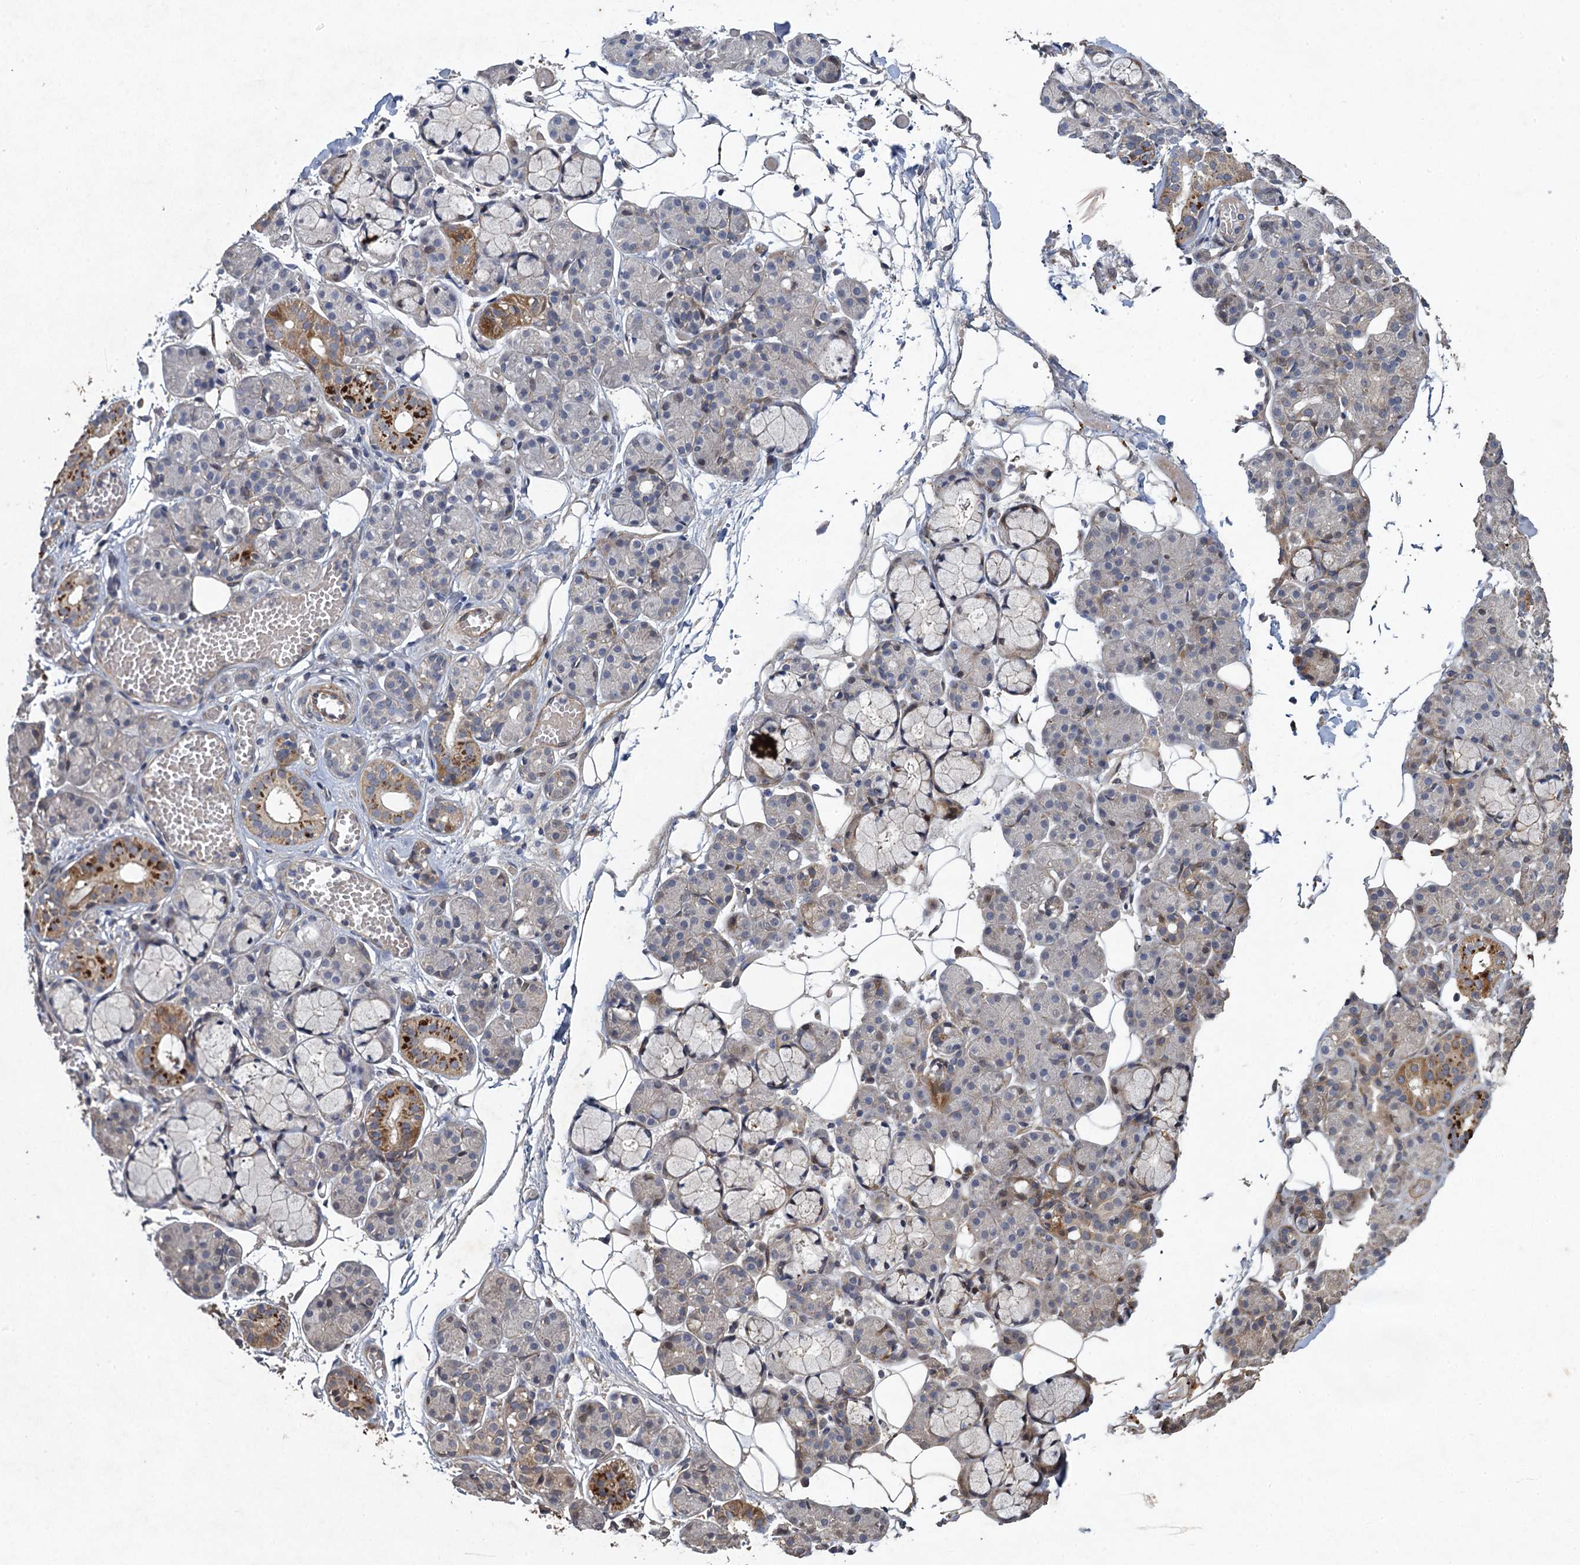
{"staining": {"intensity": "moderate", "quantity": "<25%", "location": "cytoplasmic/membranous"}, "tissue": "salivary gland", "cell_type": "Glandular cells", "image_type": "normal", "snomed": [{"axis": "morphology", "description": "Normal tissue, NOS"}, {"axis": "topography", "description": "Salivary gland"}], "caption": "Protein staining by immunohistochemistry (IHC) reveals moderate cytoplasmic/membranous expression in about <25% of glandular cells in benign salivary gland.", "gene": "NUDT22", "patient": {"sex": "male", "age": 63}}